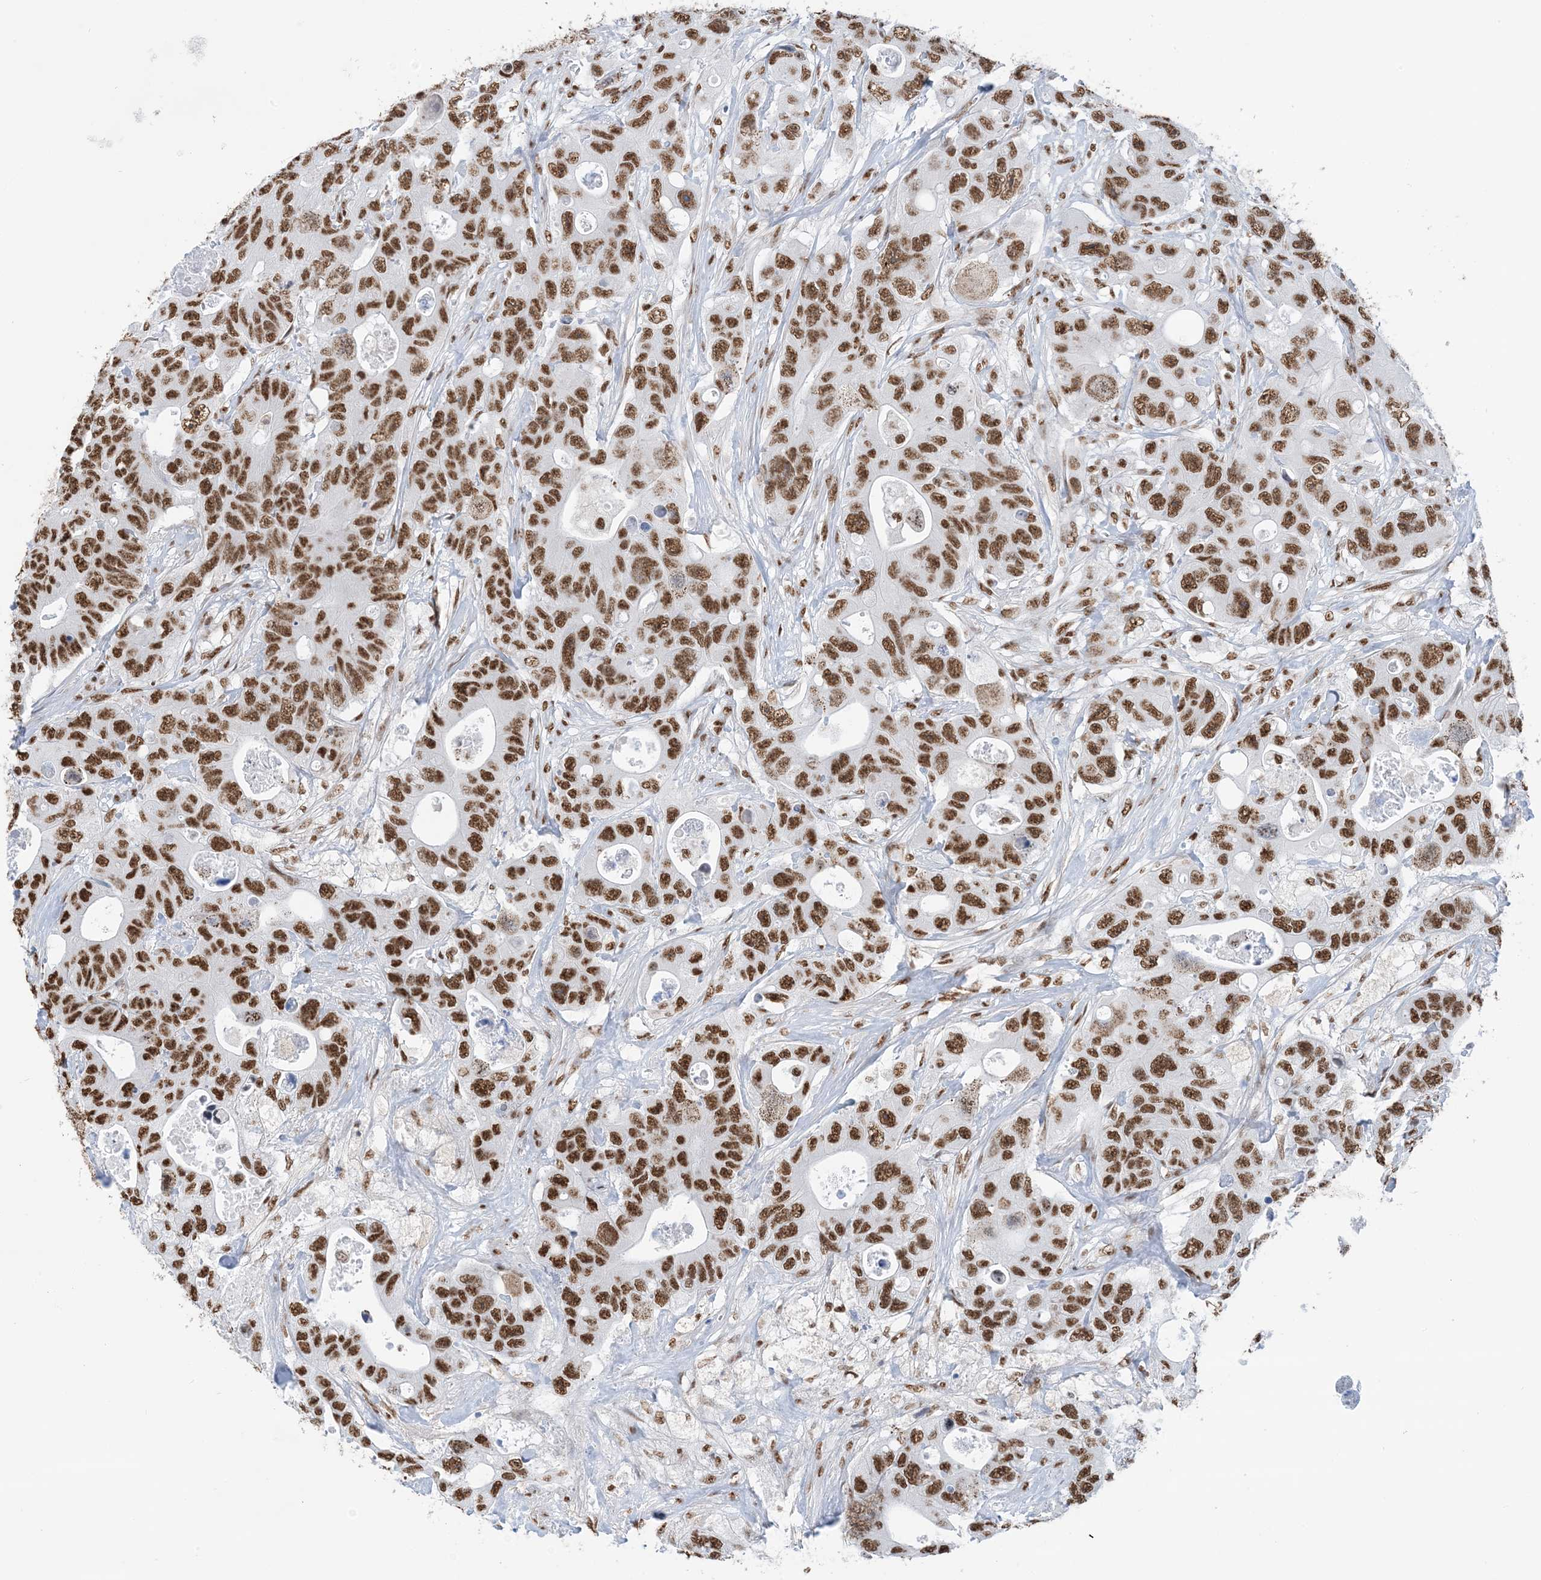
{"staining": {"intensity": "strong", "quantity": ">75%", "location": "nuclear"}, "tissue": "colorectal cancer", "cell_type": "Tumor cells", "image_type": "cancer", "snomed": [{"axis": "morphology", "description": "Adenocarcinoma, NOS"}, {"axis": "topography", "description": "Colon"}], "caption": "IHC of human colorectal cancer demonstrates high levels of strong nuclear expression in approximately >75% of tumor cells.", "gene": "ZNF792", "patient": {"sex": "female", "age": 46}}